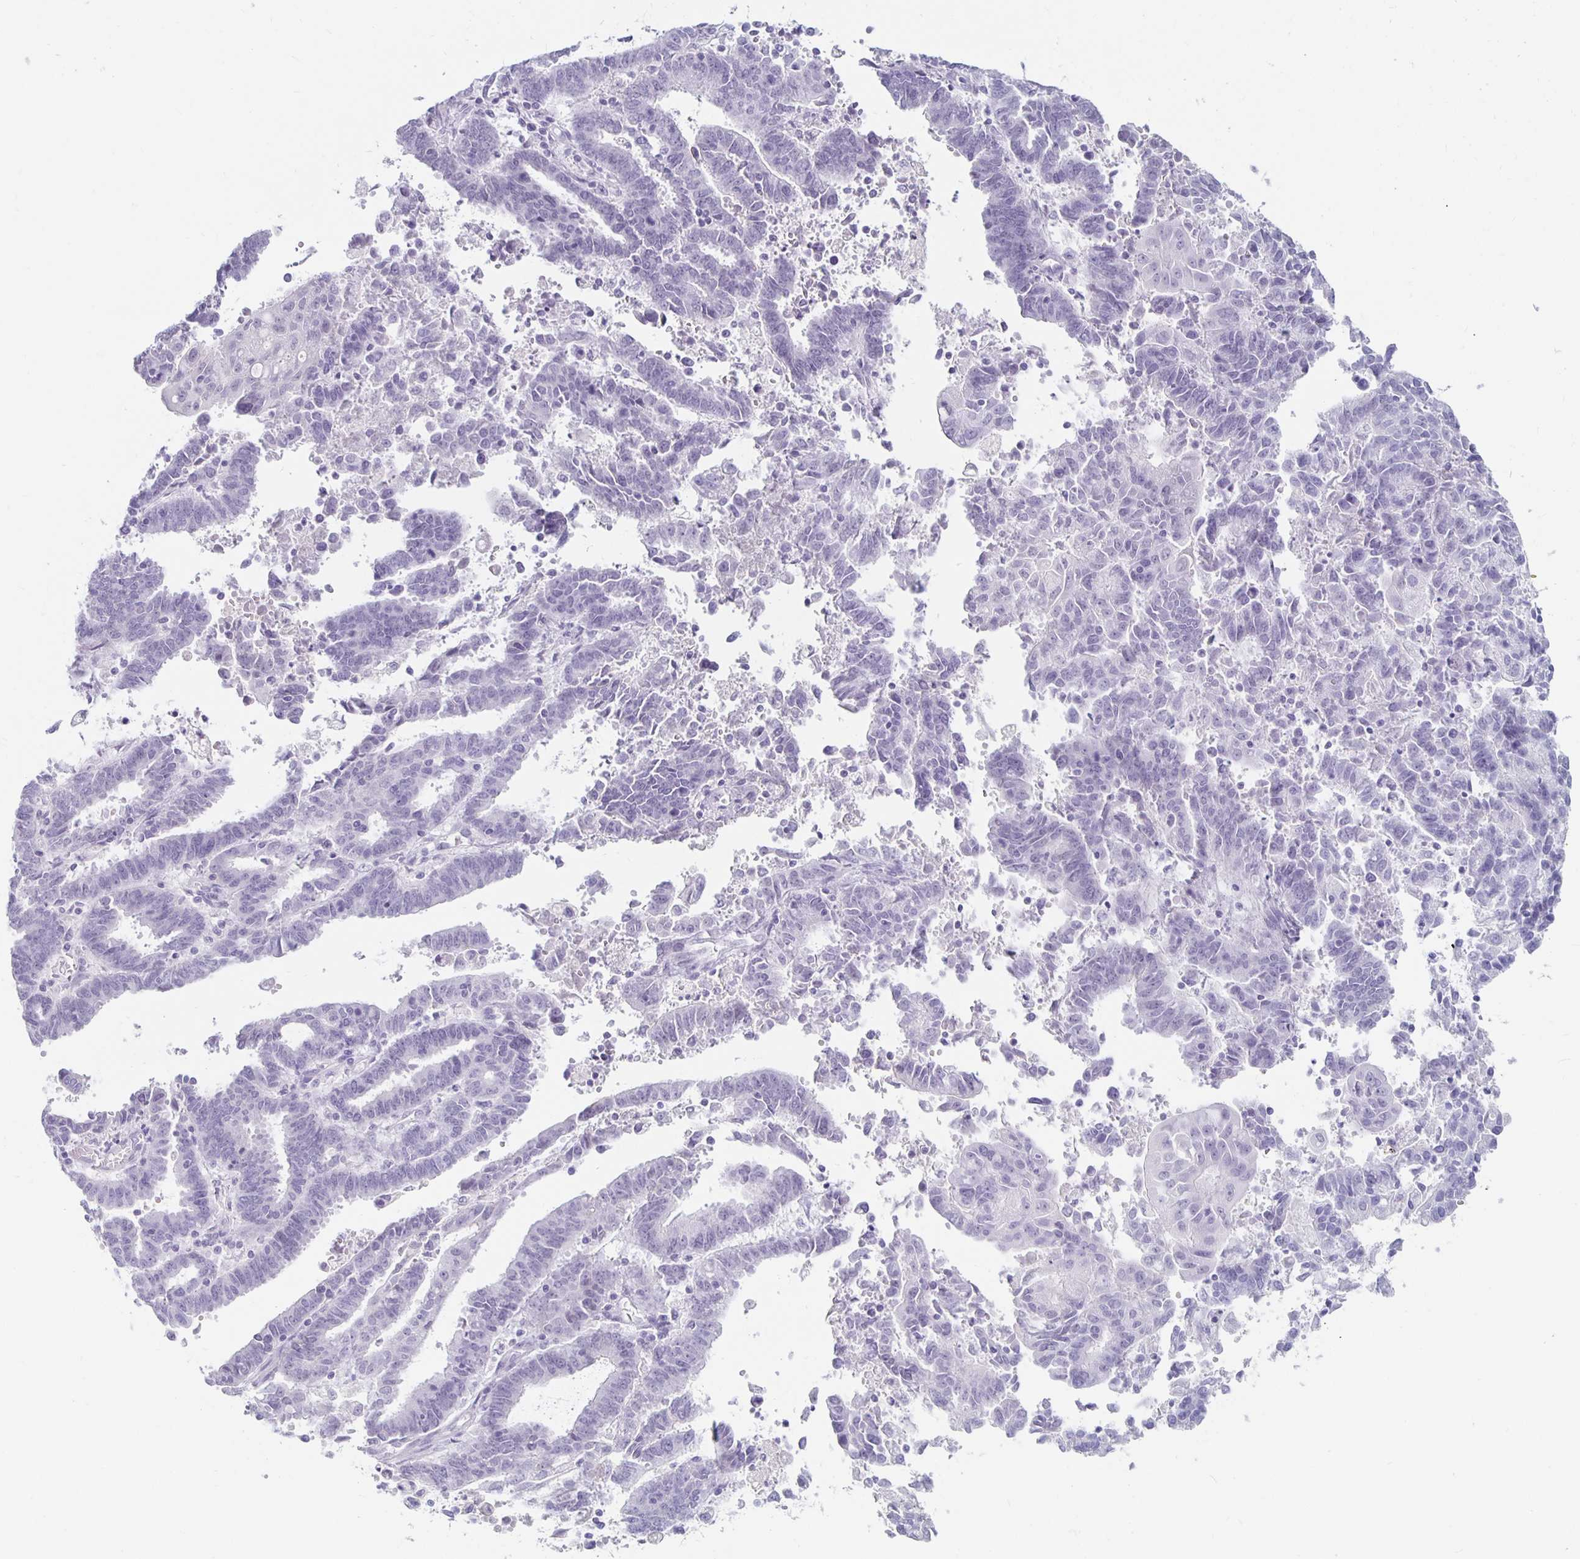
{"staining": {"intensity": "negative", "quantity": "none", "location": "none"}, "tissue": "endometrial cancer", "cell_type": "Tumor cells", "image_type": "cancer", "snomed": [{"axis": "morphology", "description": "Adenocarcinoma, NOS"}, {"axis": "topography", "description": "Uterus"}], "caption": "An IHC photomicrograph of adenocarcinoma (endometrial) is shown. There is no staining in tumor cells of adenocarcinoma (endometrial). (DAB (3,3'-diaminobenzidine) immunohistochemistry (IHC), high magnification).", "gene": "KCNQ2", "patient": {"sex": "female", "age": 83}}